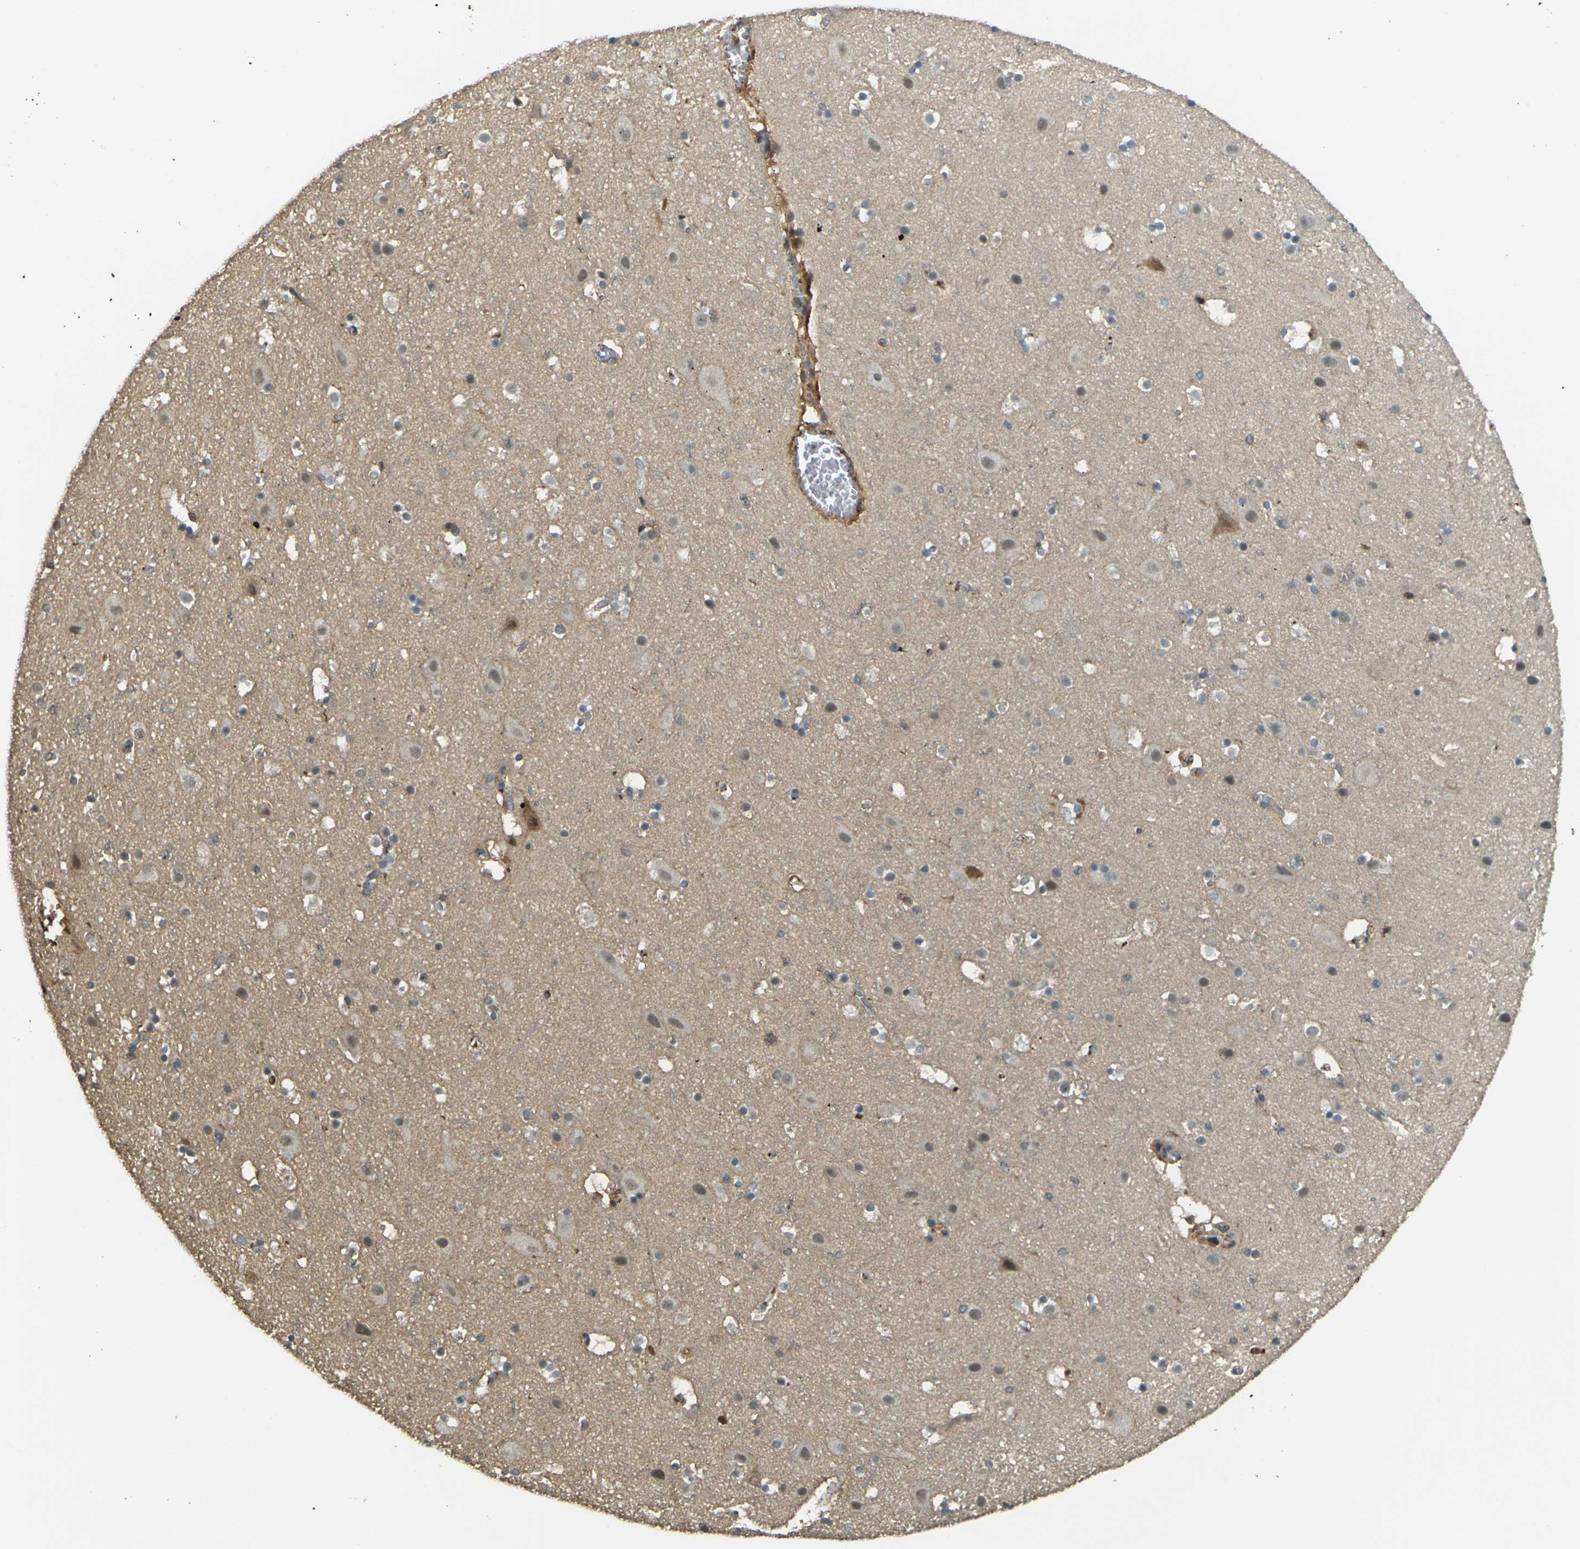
{"staining": {"intensity": "strong", "quantity": ">75%", "location": "cytoplasmic/membranous"}, "tissue": "cerebral cortex", "cell_type": "Endothelial cells", "image_type": "normal", "snomed": [{"axis": "morphology", "description": "Normal tissue, NOS"}, {"axis": "topography", "description": "Cerebral cortex"}], "caption": "Protein staining demonstrates strong cytoplasmic/membranous expression in about >75% of endothelial cells in benign cerebral cortex. Nuclei are stained in blue.", "gene": "CYP1B1", "patient": {"sex": "male", "age": 45}}